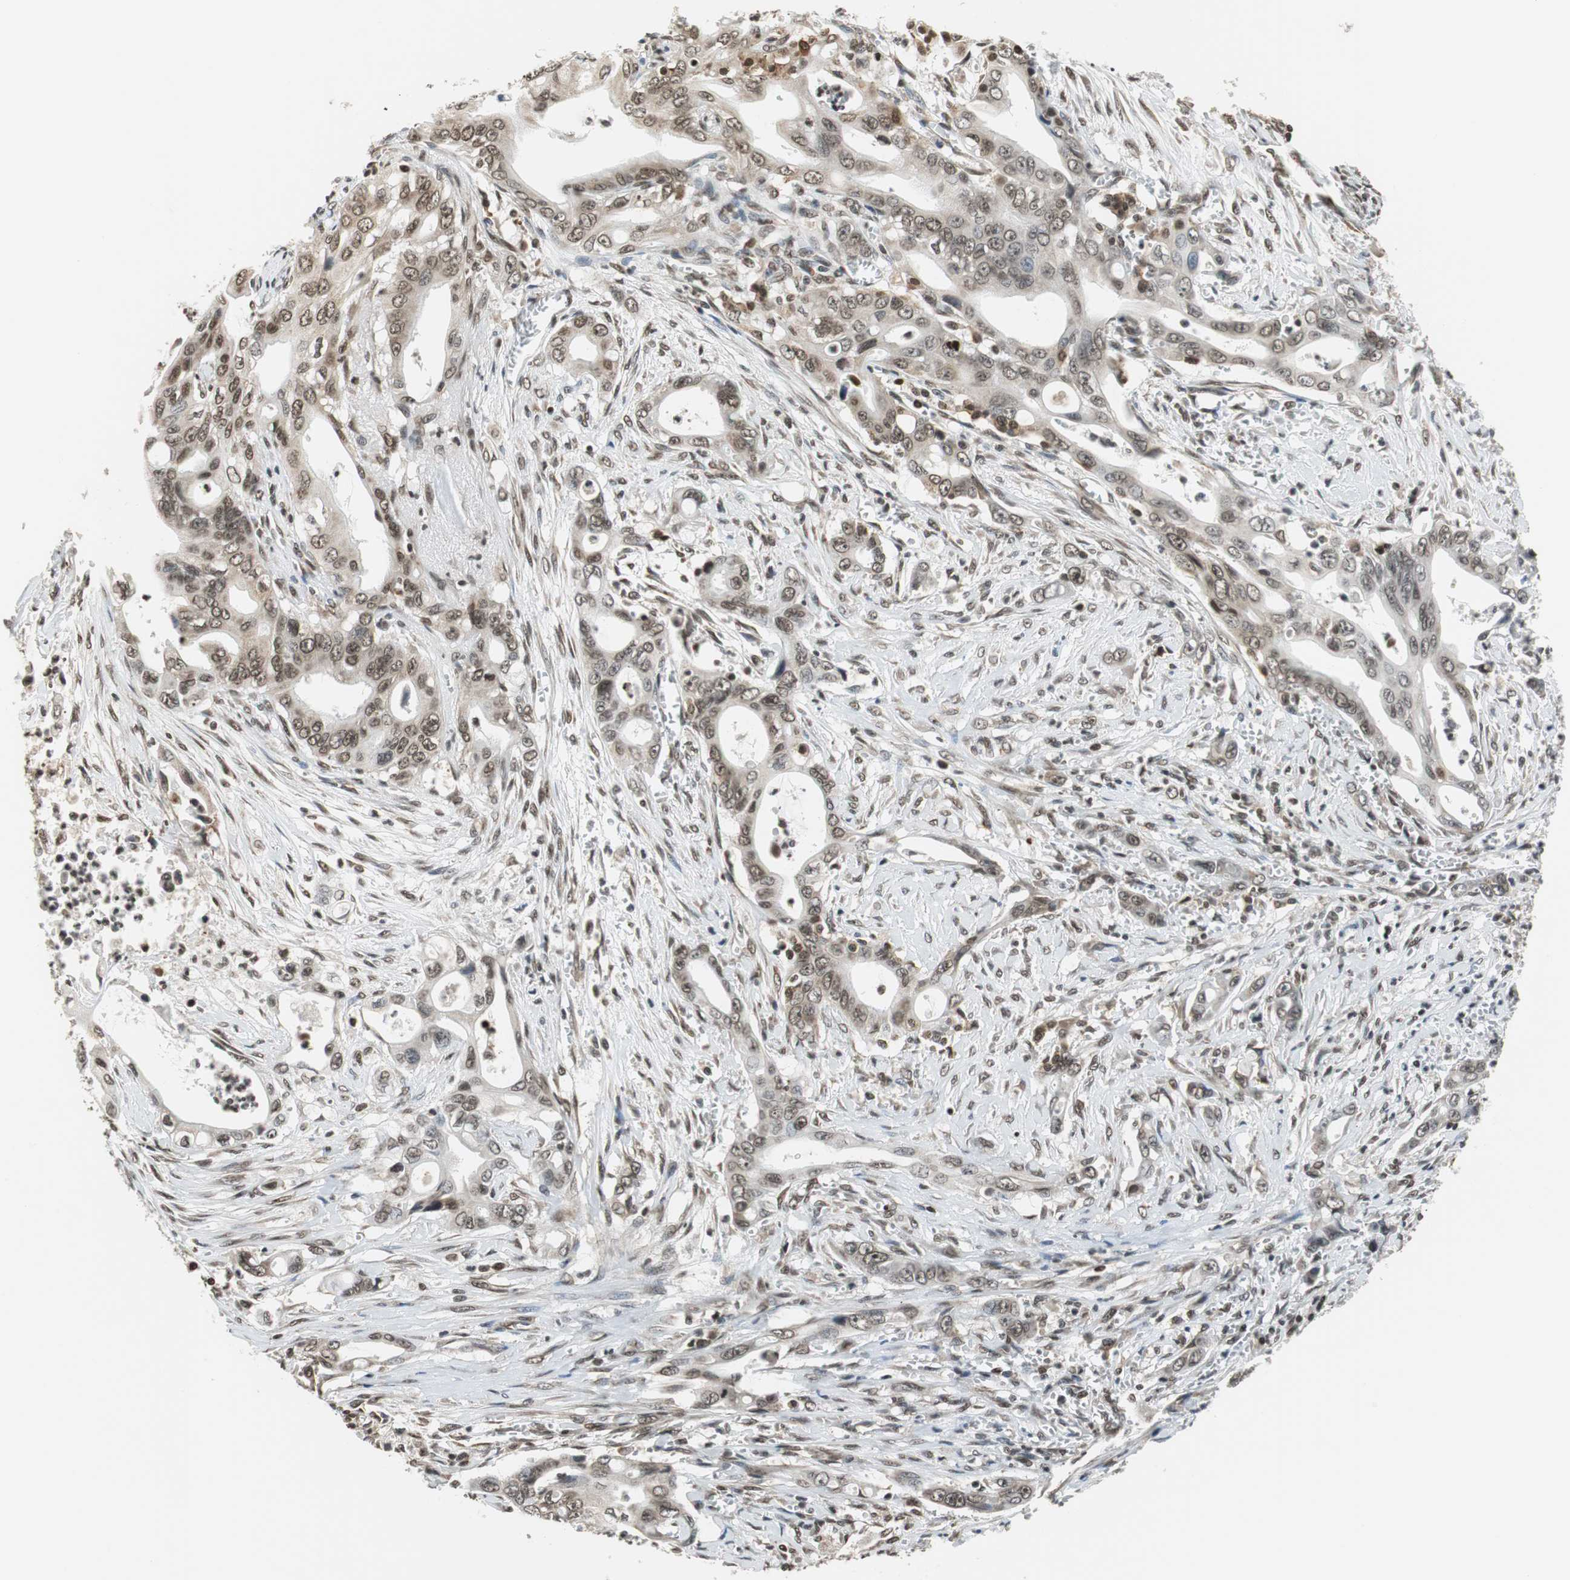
{"staining": {"intensity": "moderate", "quantity": ">75%", "location": "nuclear"}, "tissue": "pancreatic cancer", "cell_type": "Tumor cells", "image_type": "cancer", "snomed": [{"axis": "morphology", "description": "Adenocarcinoma, NOS"}, {"axis": "topography", "description": "Pancreas"}], "caption": "DAB immunohistochemical staining of human pancreatic adenocarcinoma exhibits moderate nuclear protein positivity in approximately >75% of tumor cells.", "gene": "REST", "patient": {"sex": "male", "age": 59}}